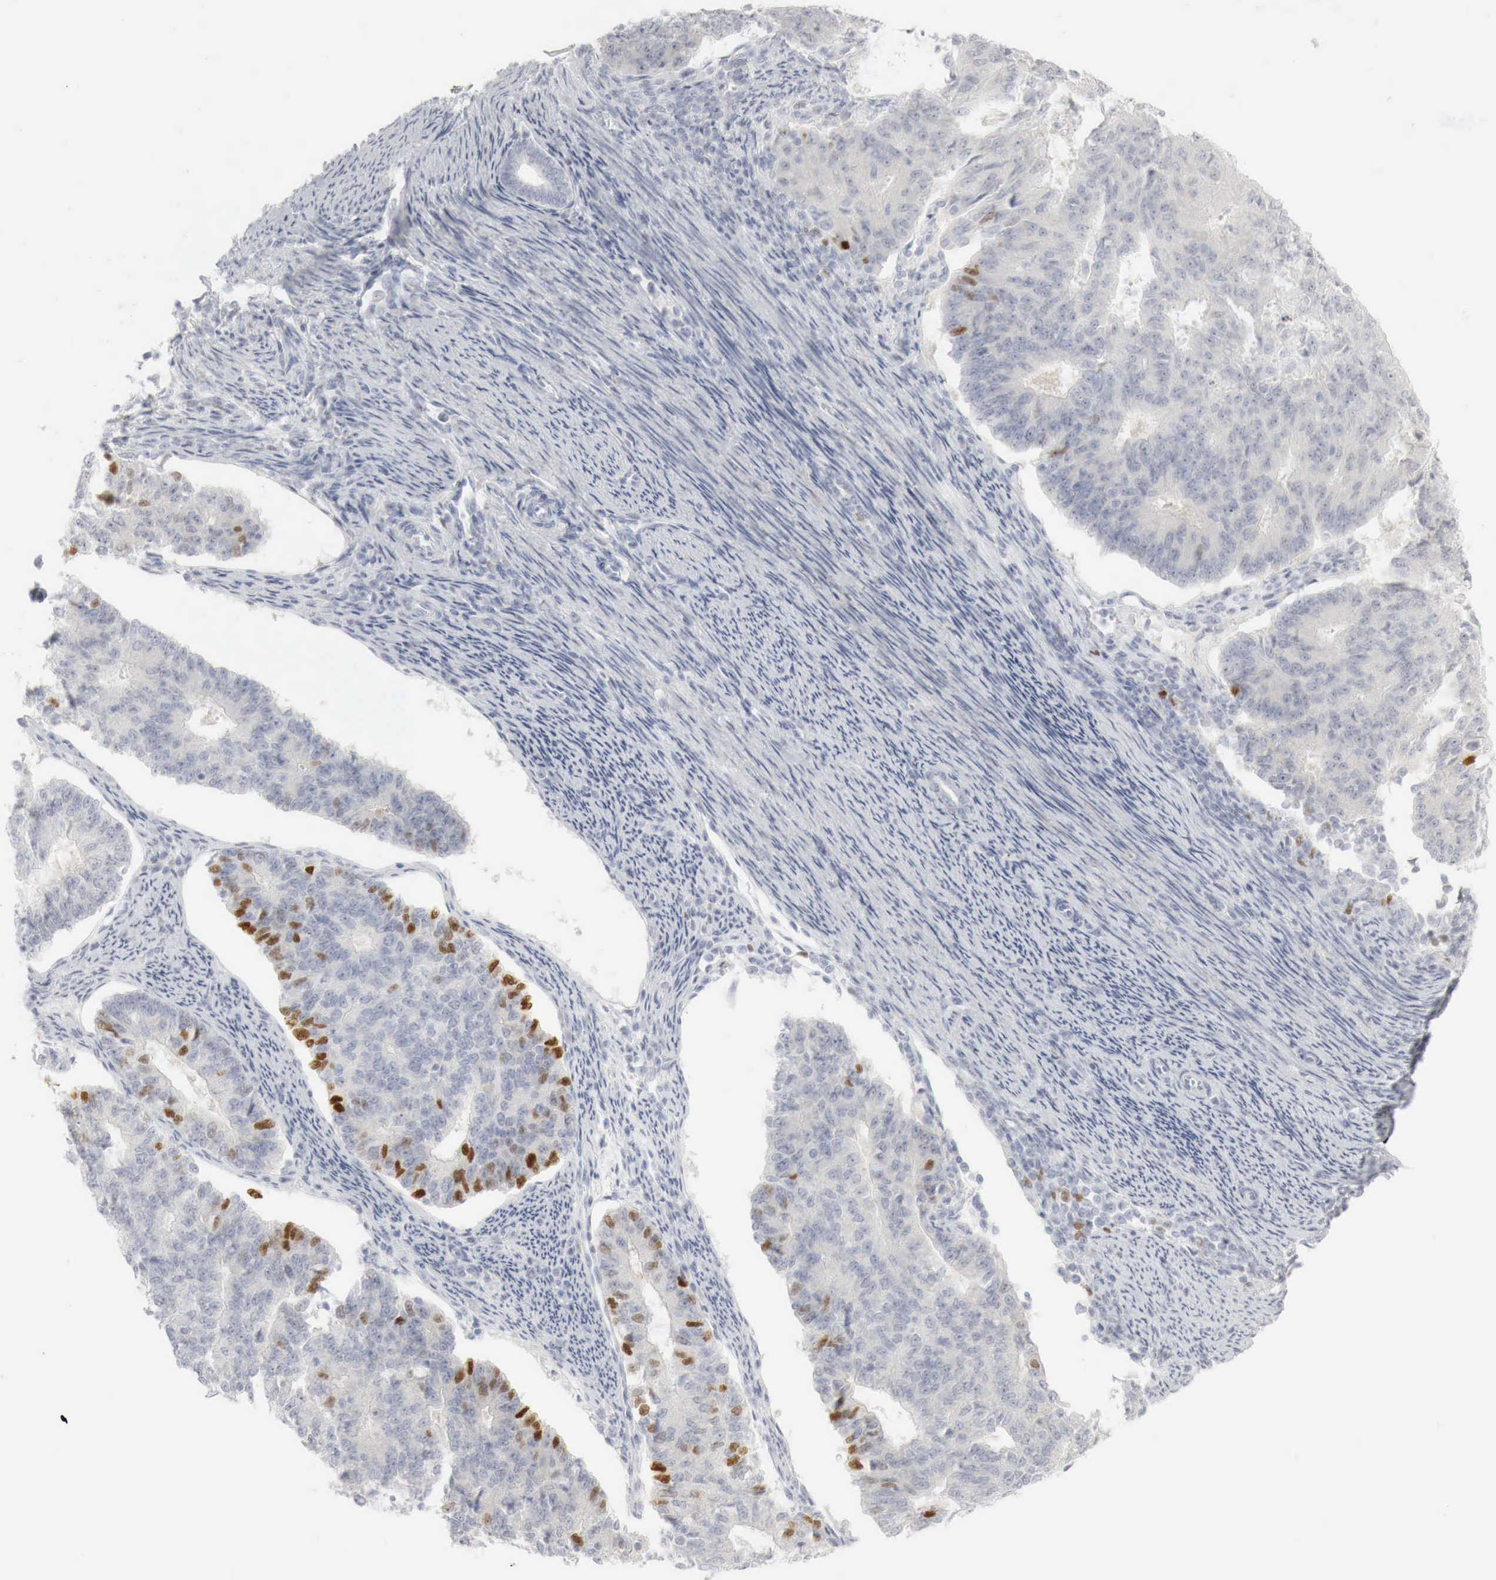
{"staining": {"intensity": "moderate", "quantity": "<25%", "location": "nuclear"}, "tissue": "endometrial cancer", "cell_type": "Tumor cells", "image_type": "cancer", "snomed": [{"axis": "morphology", "description": "Adenocarcinoma, NOS"}, {"axis": "topography", "description": "Endometrium"}], "caption": "This is an image of immunohistochemistry (IHC) staining of endometrial adenocarcinoma, which shows moderate positivity in the nuclear of tumor cells.", "gene": "TP63", "patient": {"sex": "female", "age": 56}}